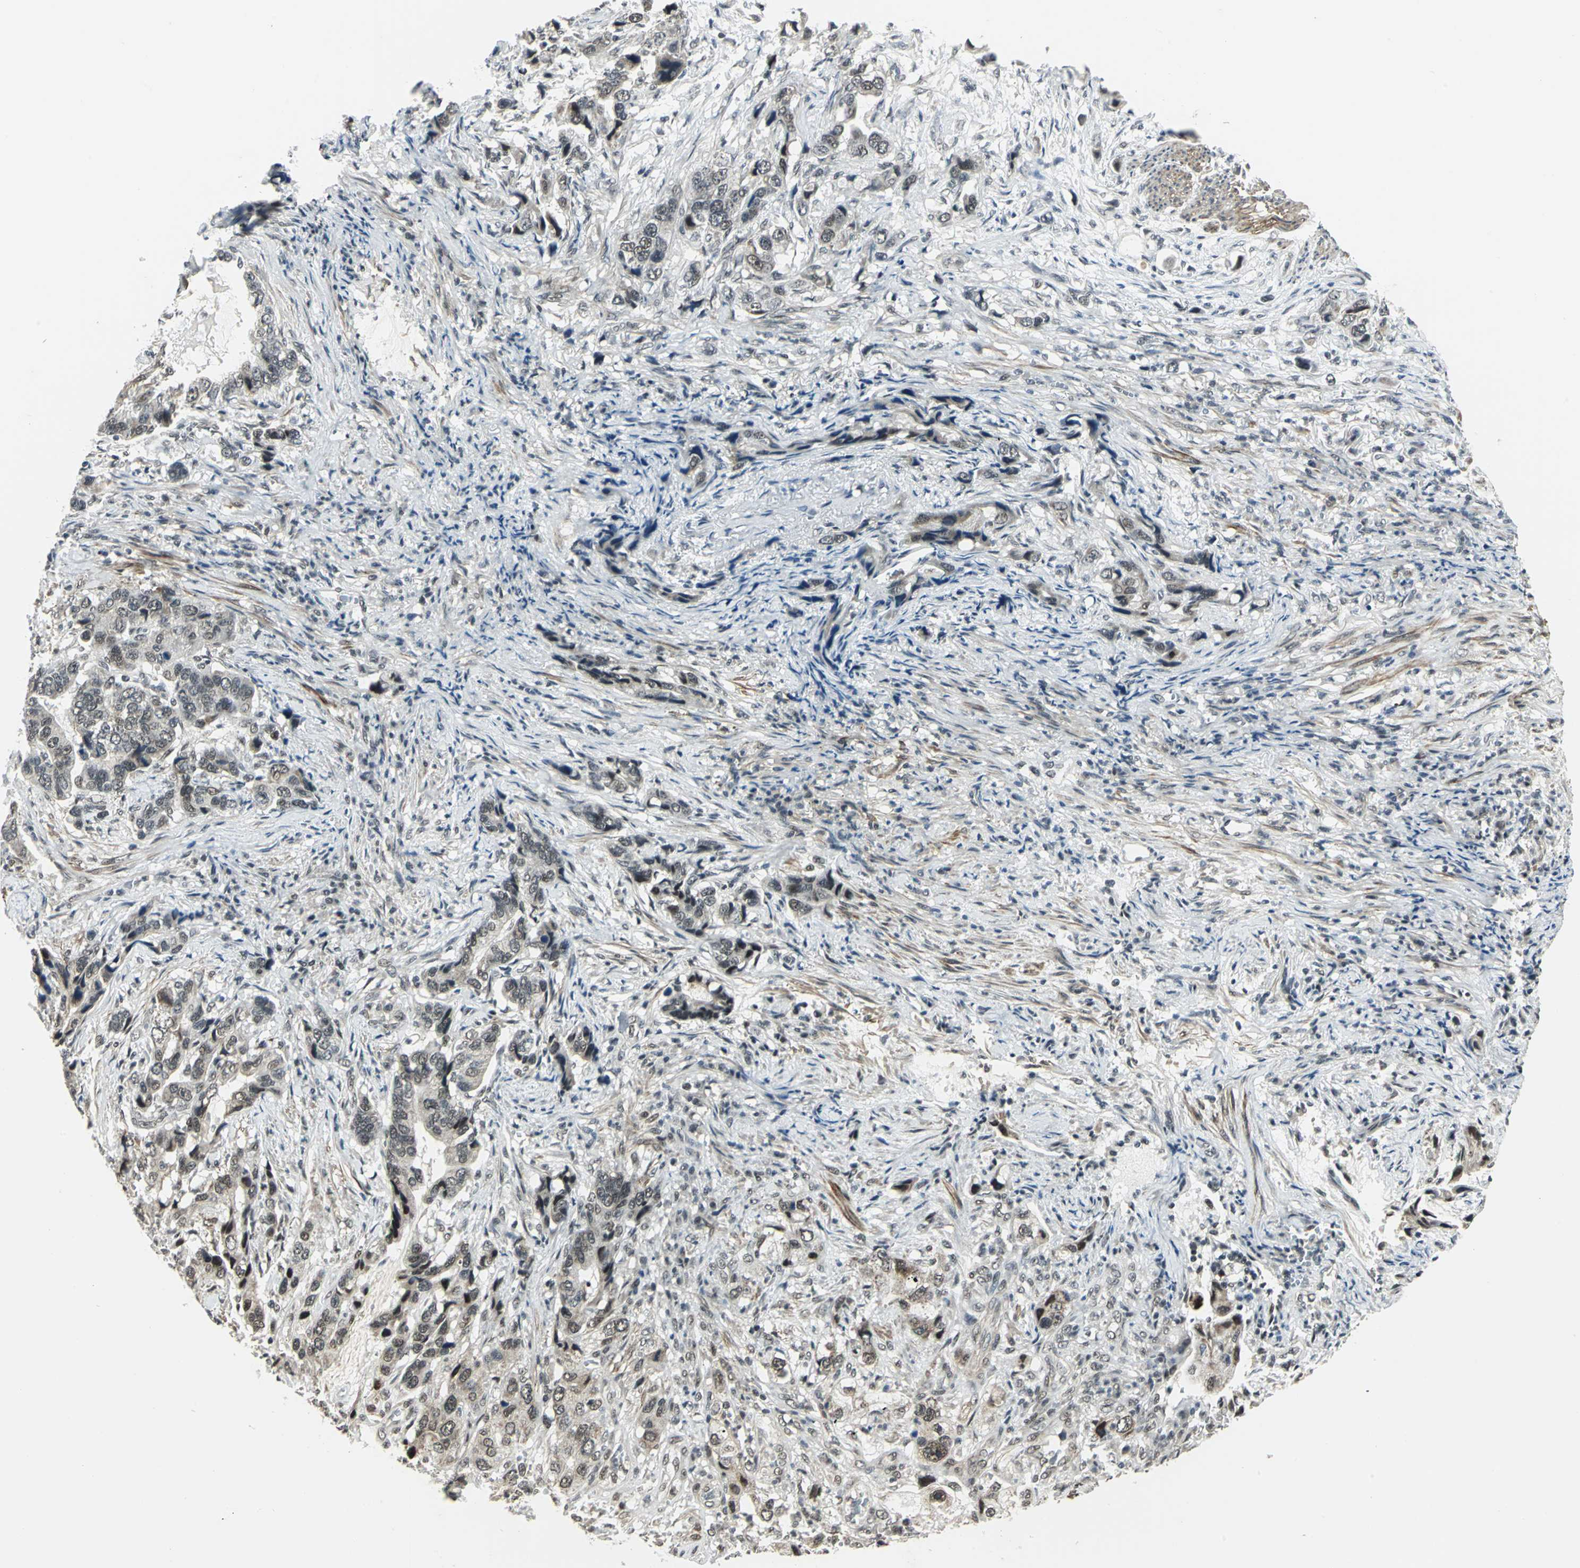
{"staining": {"intensity": "weak", "quantity": ">75%", "location": "cytoplasmic/membranous,nuclear"}, "tissue": "stomach cancer", "cell_type": "Tumor cells", "image_type": "cancer", "snomed": [{"axis": "morphology", "description": "Adenocarcinoma, NOS"}, {"axis": "topography", "description": "Stomach, lower"}], "caption": "Stomach cancer stained for a protein displays weak cytoplasmic/membranous and nuclear positivity in tumor cells.", "gene": "MTA1", "patient": {"sex": "female", "age": 93}}